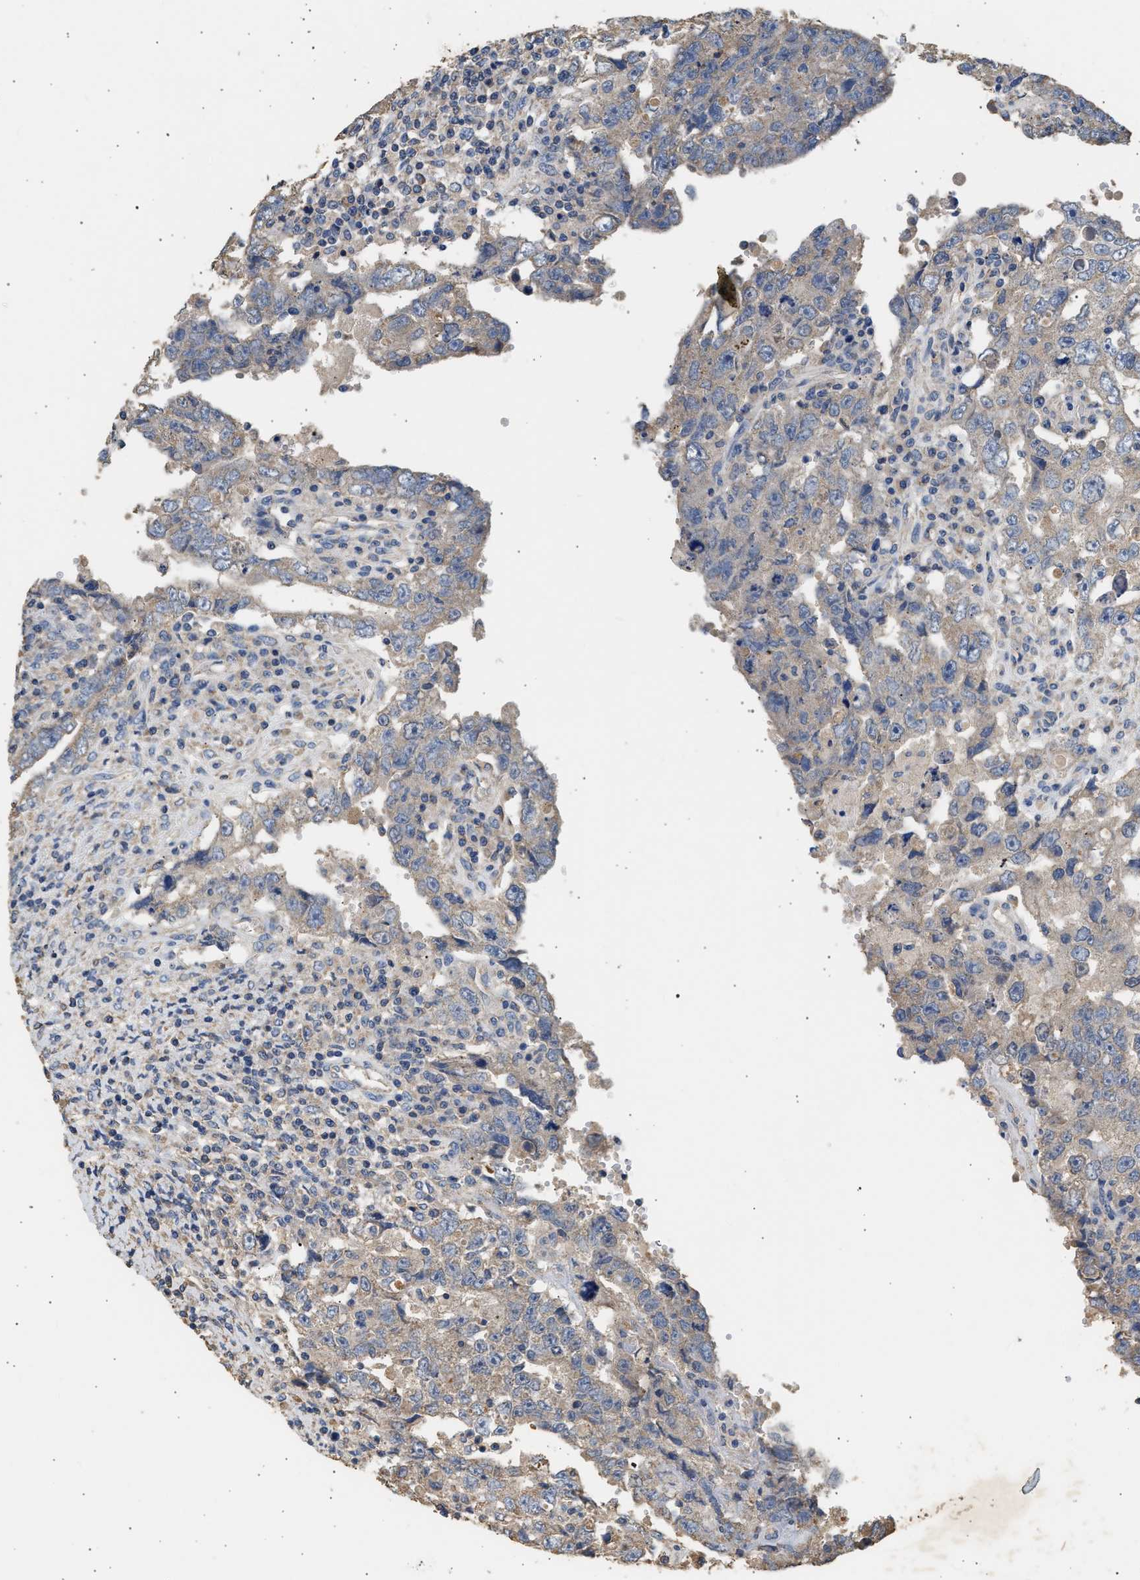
{"staining": {"intensity": "weak", "quantity": "25%-75%", "location": "cytoplasmic/membranous"}, "tissue": "testis cancer", "cell_type": "Tumor cells", "image_type": "cancer", "snomed": [{"axis": "morphology", "description": "Carcinoma, Embryonal, NOS"}, {"axis": "topography", "description": "Testis"}], "caption": "Testis cancer was stained to show a protein in brown. There is low levels of weak cytoplasmic/membranous positivity in about 25%-75% of tumor cells. (IHC, brightfield microscopy, high magnification).", "gene": "WDR31", "patient": {"sex": "male", "age": 26}}